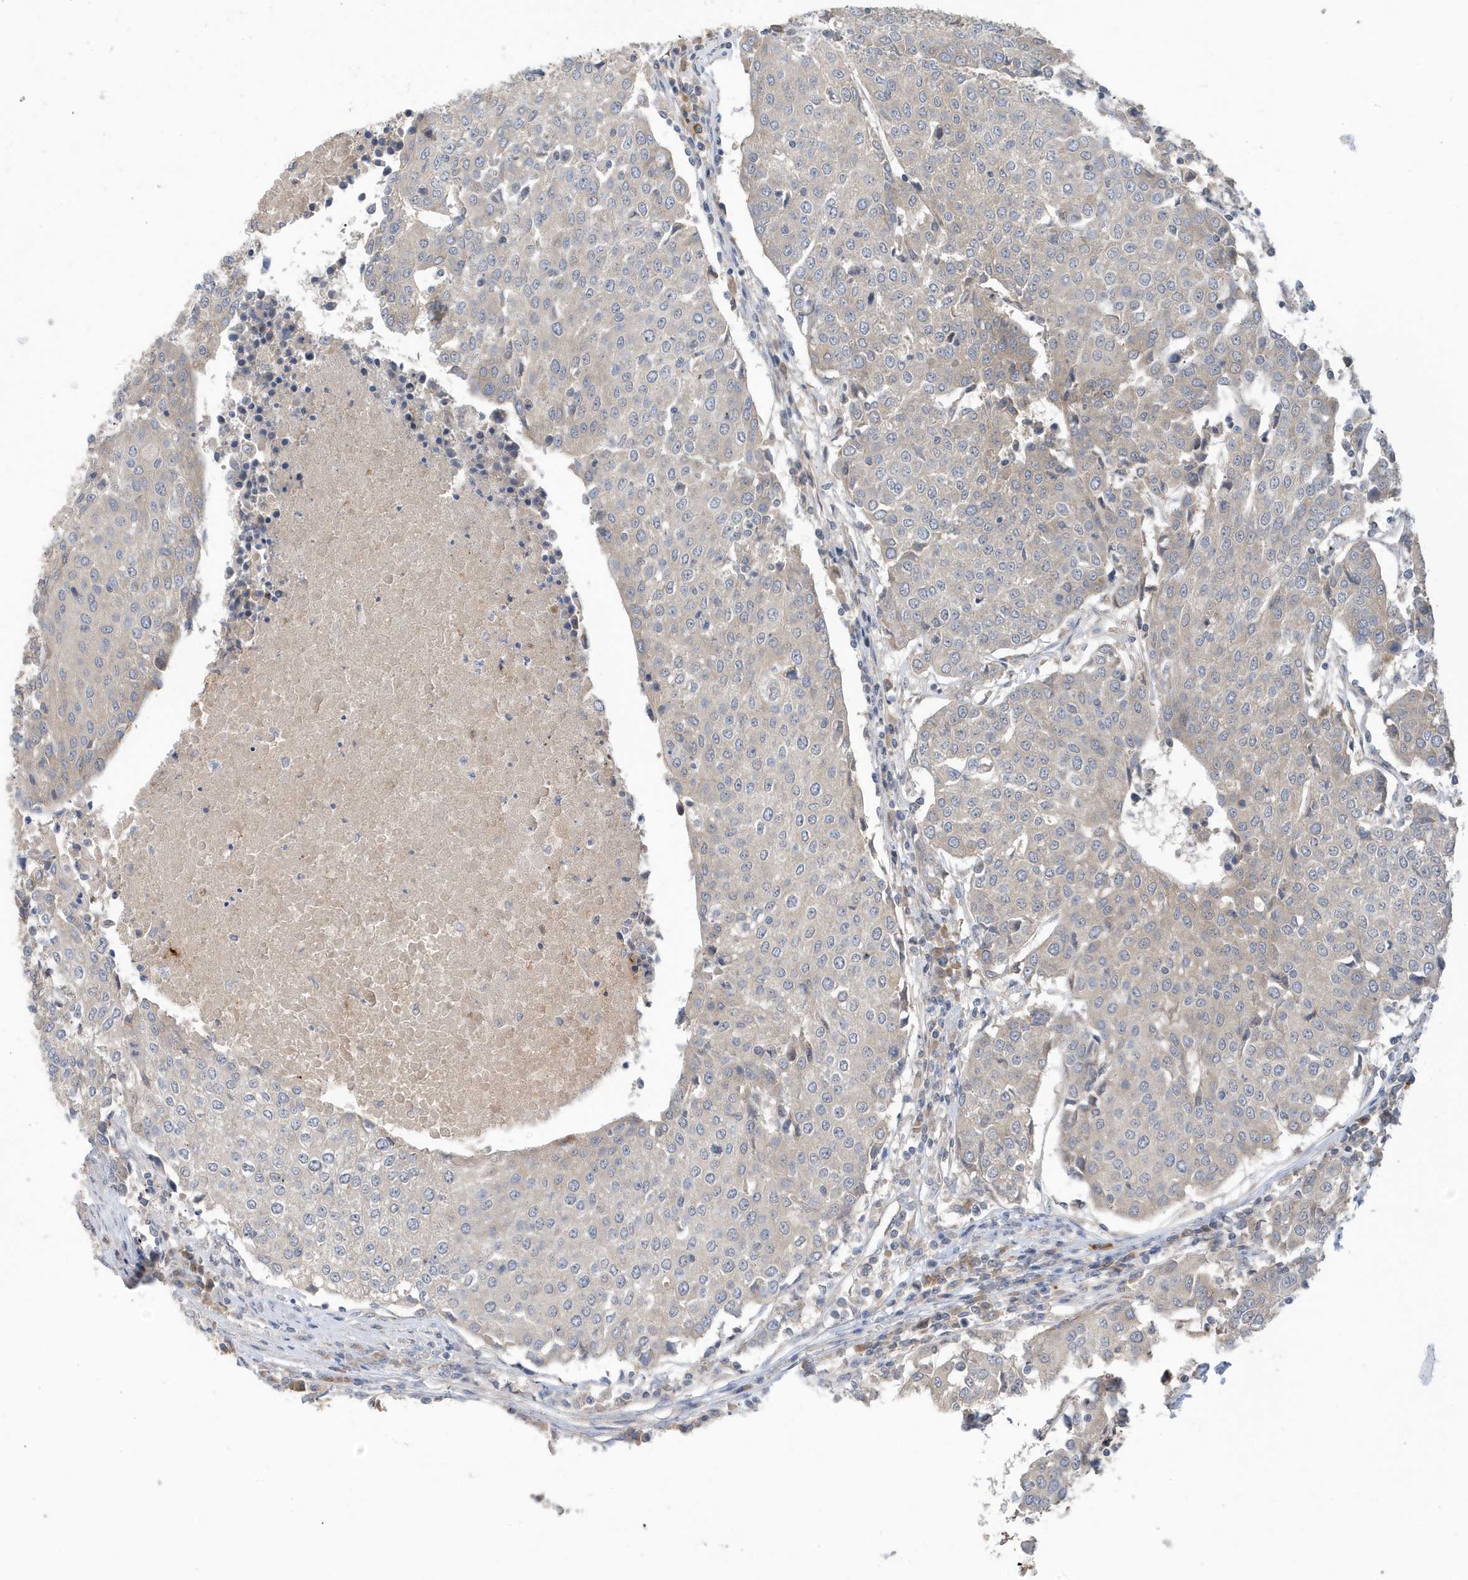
{"staining": {"intensity": "negative", "quantity": "none", "location": "none"}, "tissue": "urothelial cancer", "cell_type": "Tumor cells", "image_type": "cancer", "snomed": [{"axis": "morphology", "description": "Urothelial carcinoma, High grade"}, {"axis": "topography", "description": "Urinary bladder"}], "caption": "Urothelial cancer was stained to show a protein in brown. There is no significant positivity in tumor cells. Nuclei are stained in blue.", "gene": "LAPTM4A", "patient": {"sex": "female", "age": 85}}